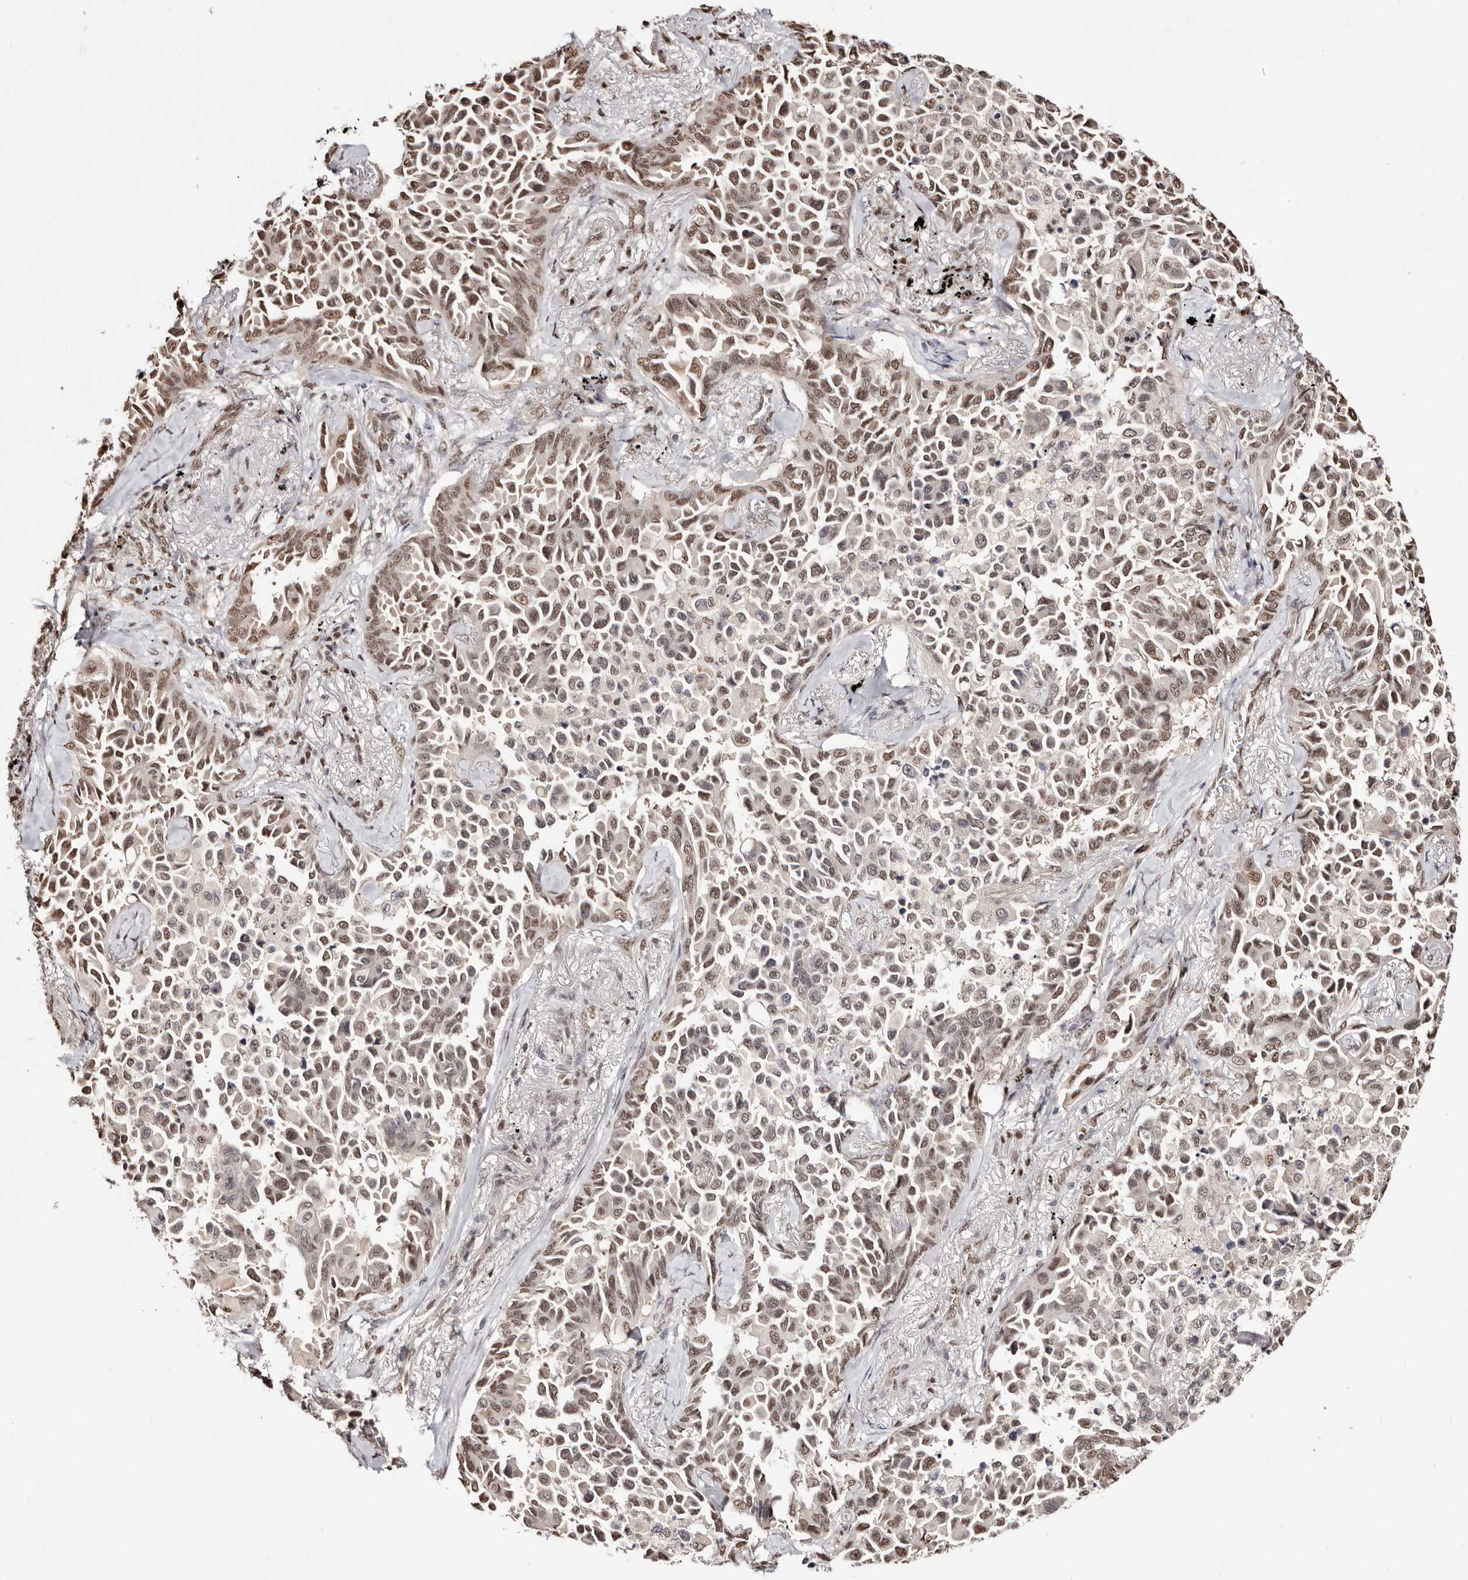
{"staining": {"intensity": "moderate", "quantity": ">75%", "location": "nuclear"}, "tissue": "lung cancer", "cell_type": "Tumor cells", "image_type": "cancer", "snomed": [{"axis": "morphology", "description": "Adenocarcinoma, NOS"}, {"axis": "topography", "description": "Lung"}], "caption": "Immunohistochemistry (IHC) of lung cancer (adenocarcinoma) reveals medium levels of moderate nuclear positivity in about >75% of tumor cells.", "gene": "BICRAL", "patient": {"sex": "female", "age": 67}}